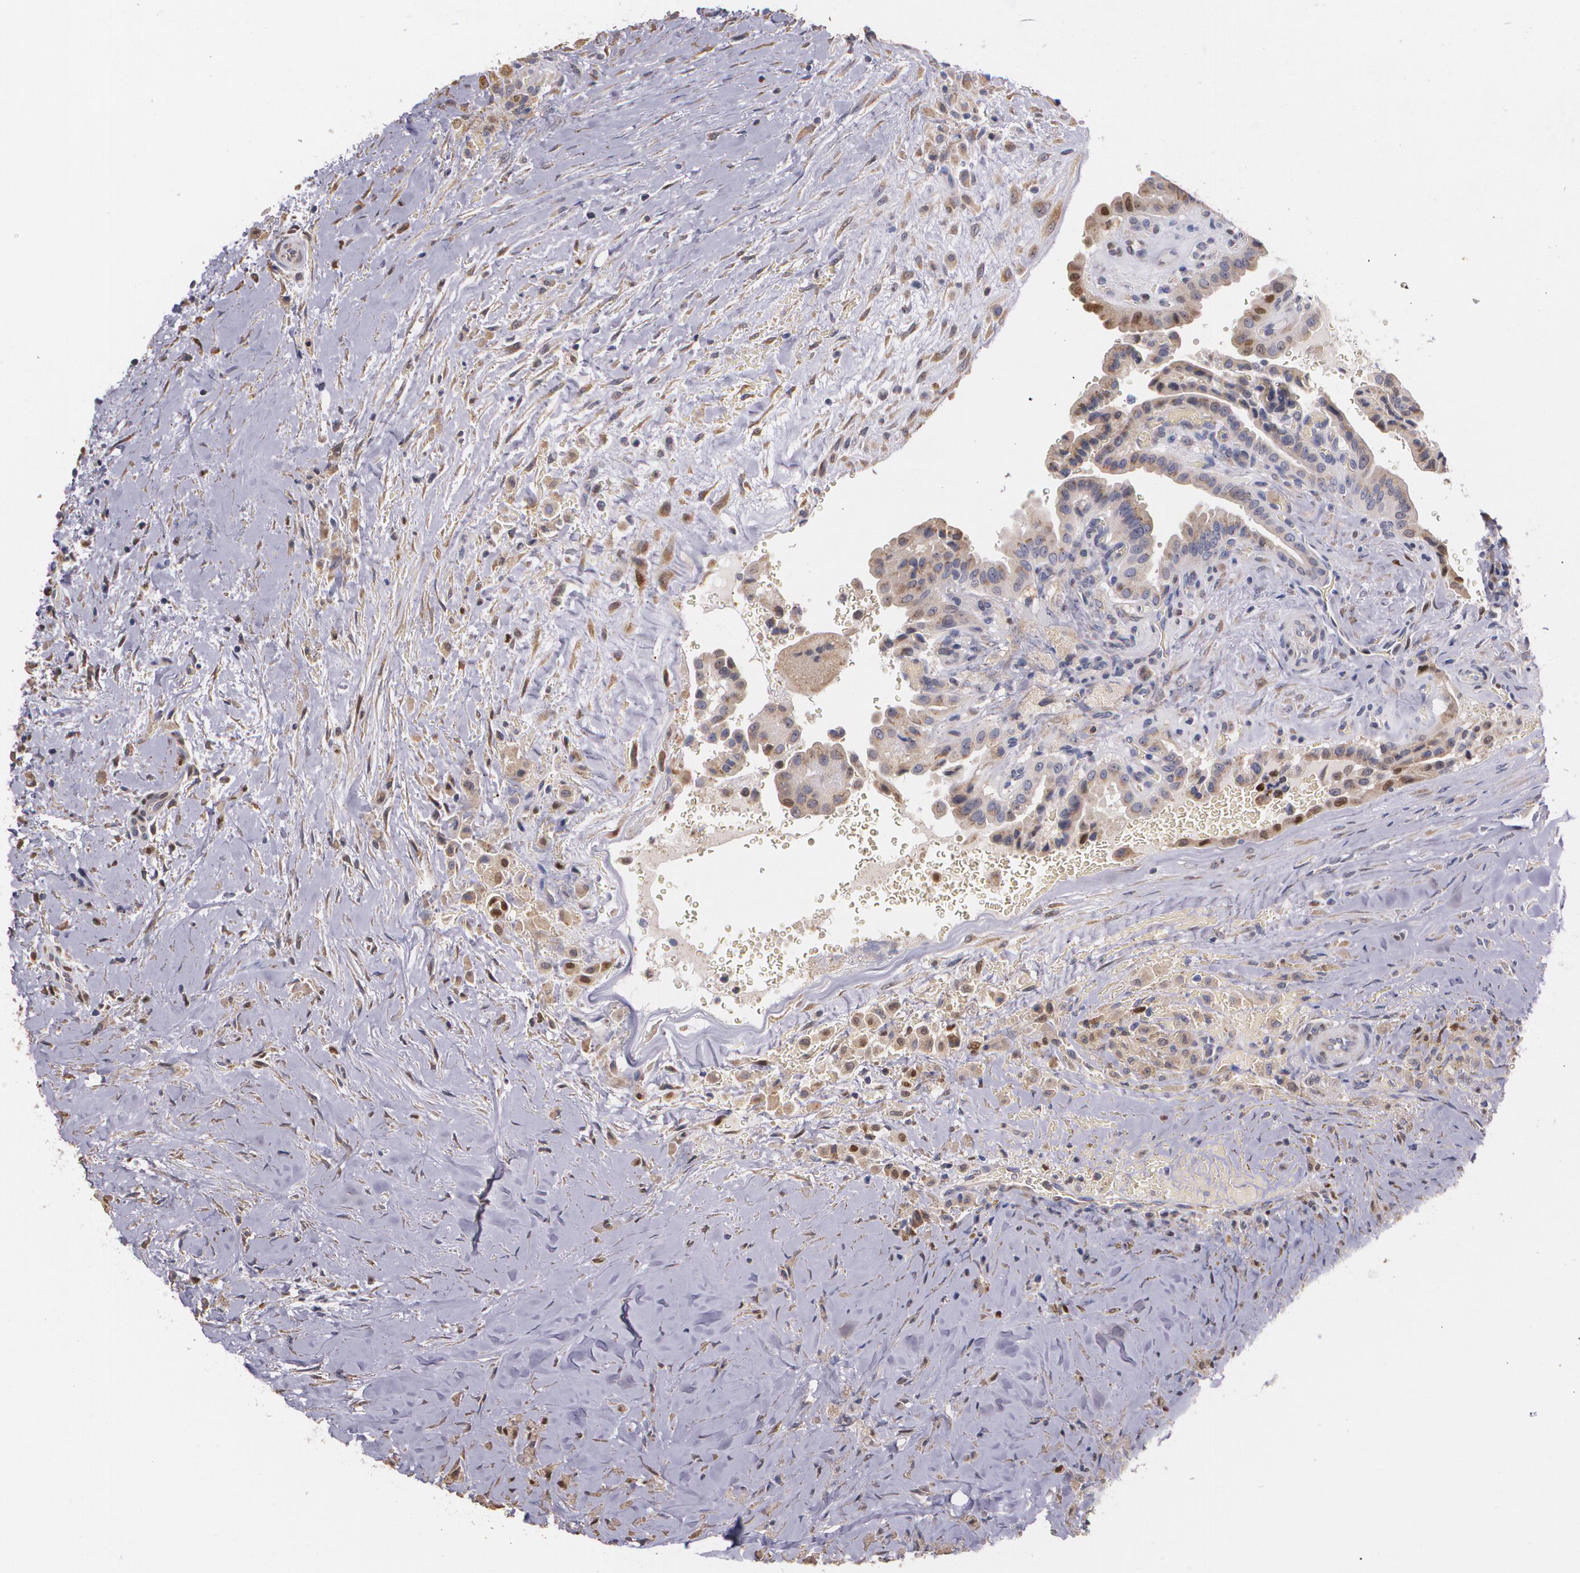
{"staining": {"intensity": "moderate", "quantity": ">75%", "location": "cytoplasmic/membranous"}, "tissue": "thyroid cancer", "cell_type": "Tumor cells", "image_type": "cancer", "snomed": [{"axis": "morphology", "description": "Papillary adenocarcinoma, NOS"}, {"axis": "topography", "description": "Thyroid gland"}], "caption": "Immunohistochemical staining of papillary adenocarcinoma (thyroid) shows medium levels of moderate cytoplasmic/membranous protein expression in approximately >75% of tumor cells.", "gene": "ATF3", "patient": {"sex": "male", "age": 87}}